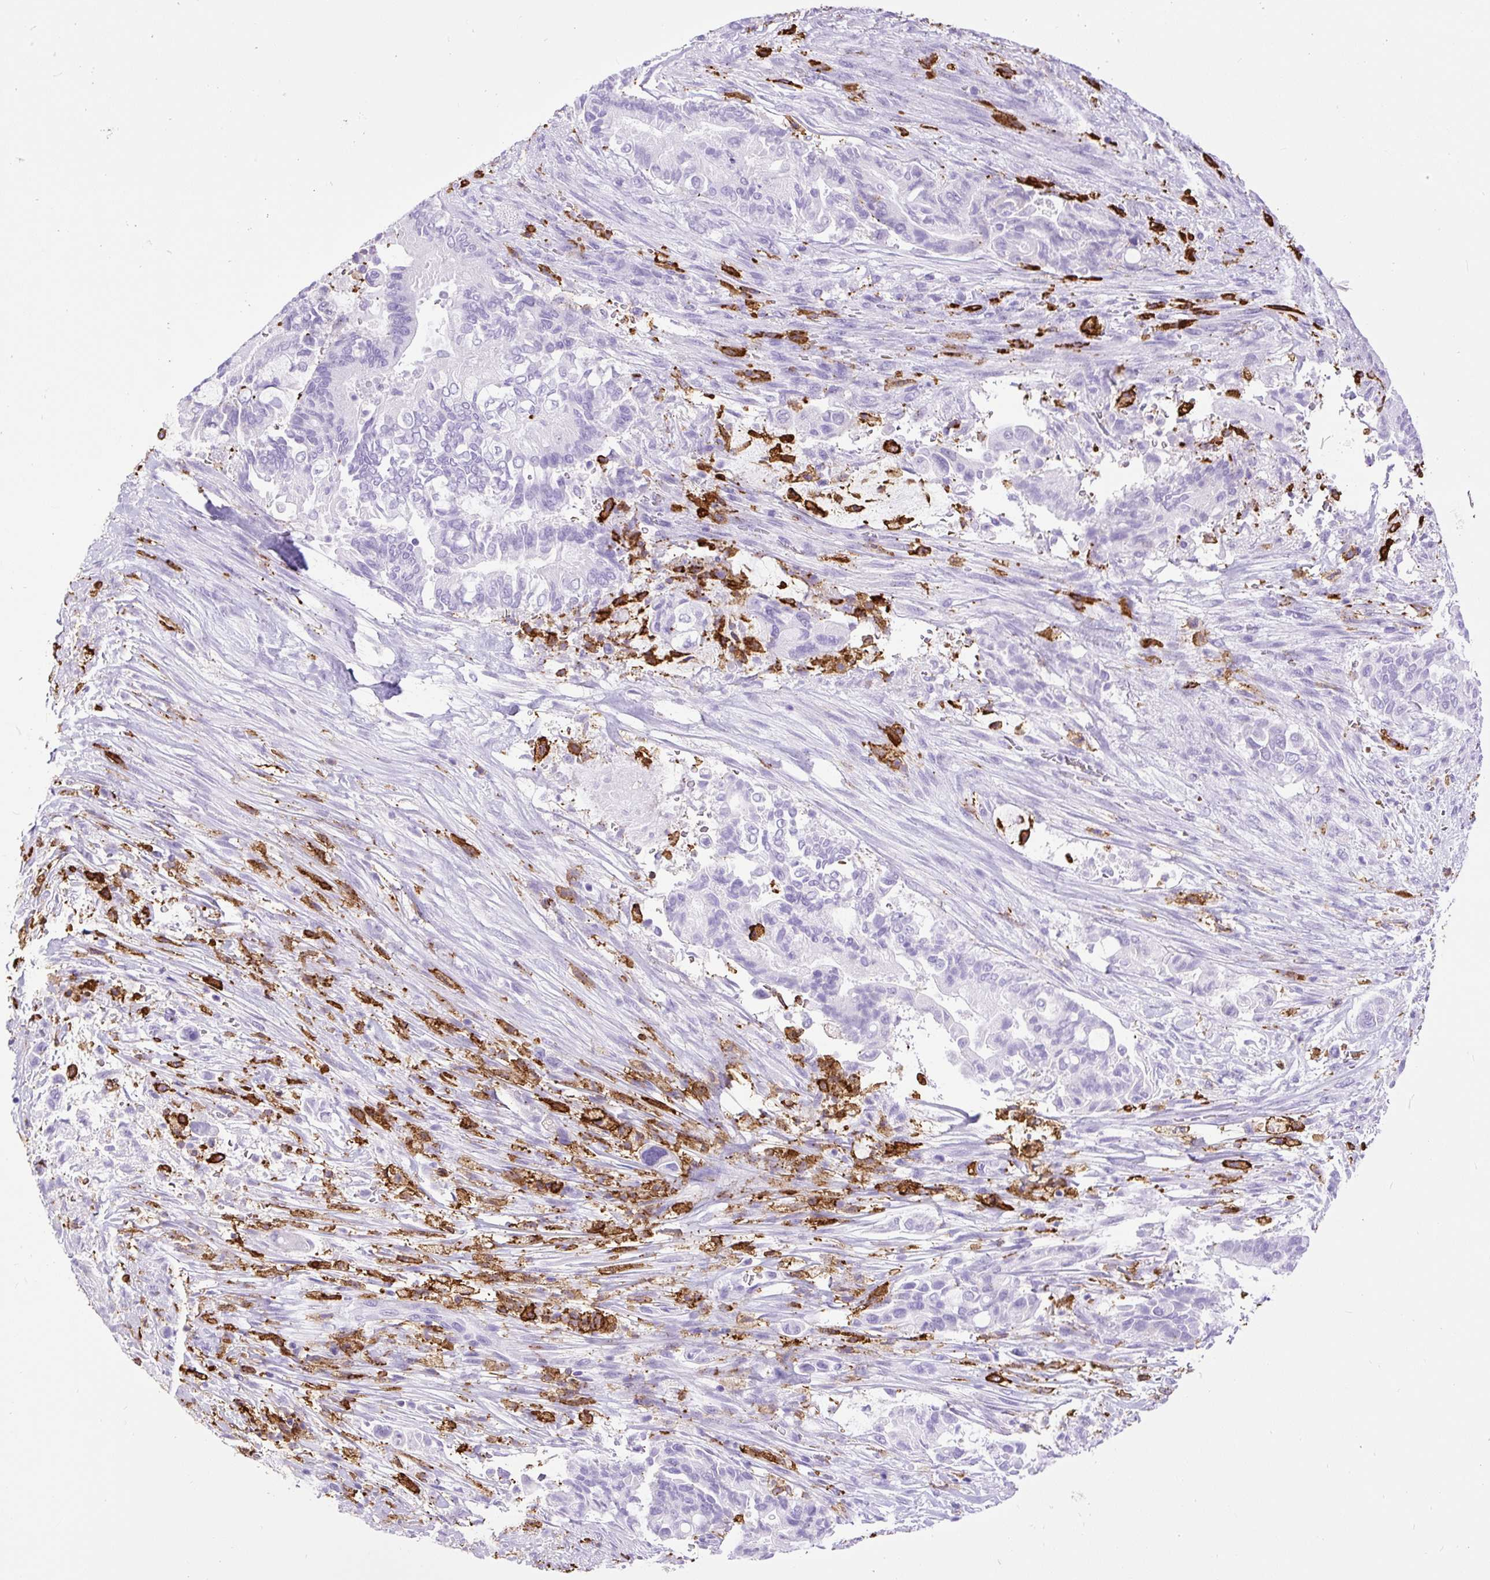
{"staining": {"intensity": "negative", "quantity": "none", "location": "none"}, "tissue": "pancreatic cancer", "cell_type": "Tumor cells", "image_type": "cancer", "snomed": [{"axis": "morphology", "description": "Adenocarcinoma, NOS"}, {"axis": "topography", "description": "Pancreas"}], "caption": "Pancreatic cancer stained for a protein using immunohistochemistry demonstrates no staining tumor cells.", "gene": "HLA-DRA", "patient": {"sex": "male", "age": 68}}